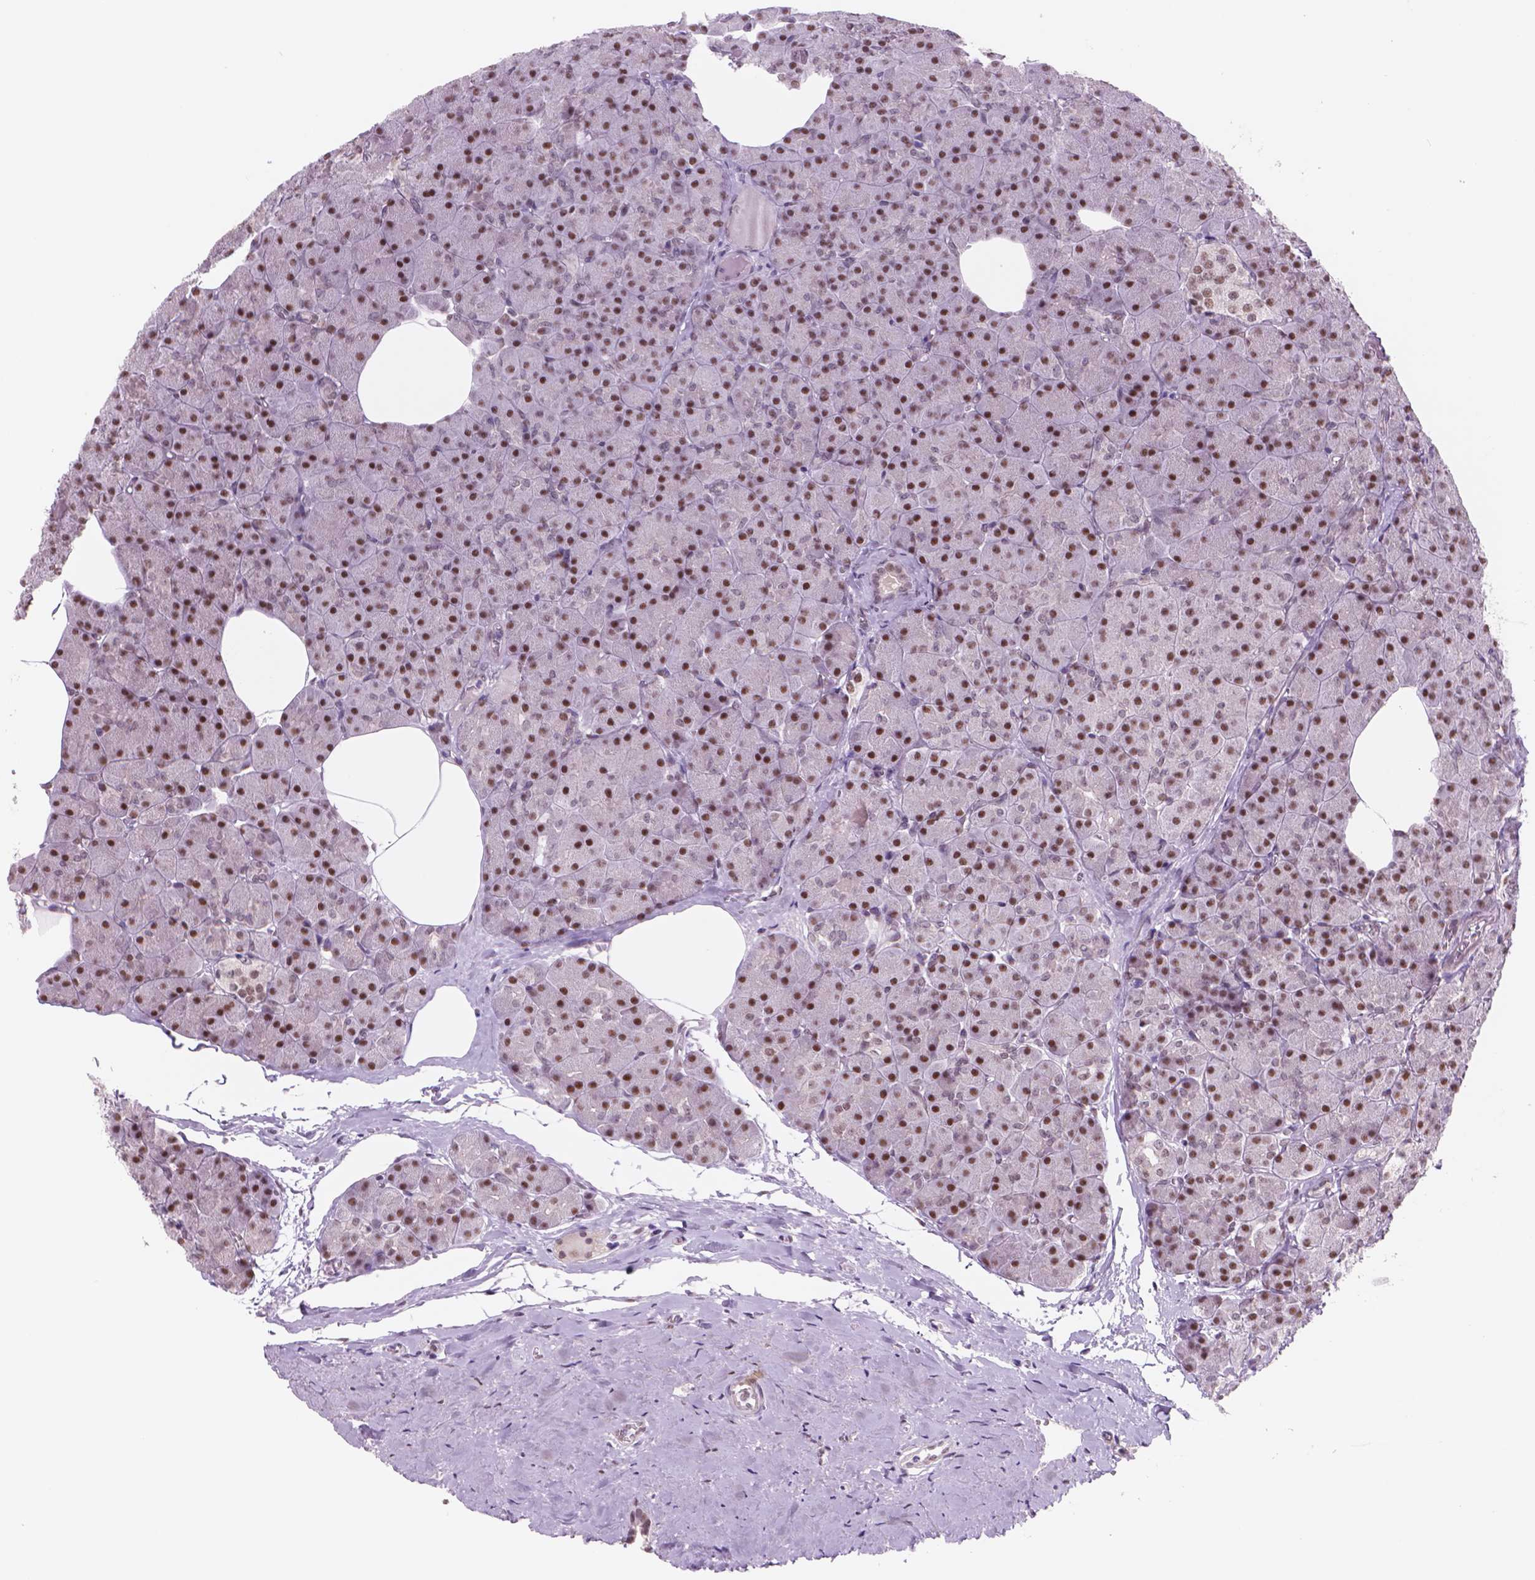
{"staining": {"intensity": "strong", "quantity": ">75%", "location": "nuclear"}, "tissue": "pancreas", "cell_type": "Exocrine glandular cells", "image_type": "normal", "snomed": [{"axis": "morphology", "description": "Normal tissue, NOS"}, {"axis": "topography", "description": "Pancreas"}], "caption": "An image of pancreas stained for a protein shows strong nuclear brown staining in exocrine glandular cells. Using DAB (3,3'-diaminobenzidine) (brown) and hematoxylin (blue) stains, captured at high magnification using brightfield microscopy.", "gene": "POLR3D", "patient": {"sex": "female", "age": 45}}